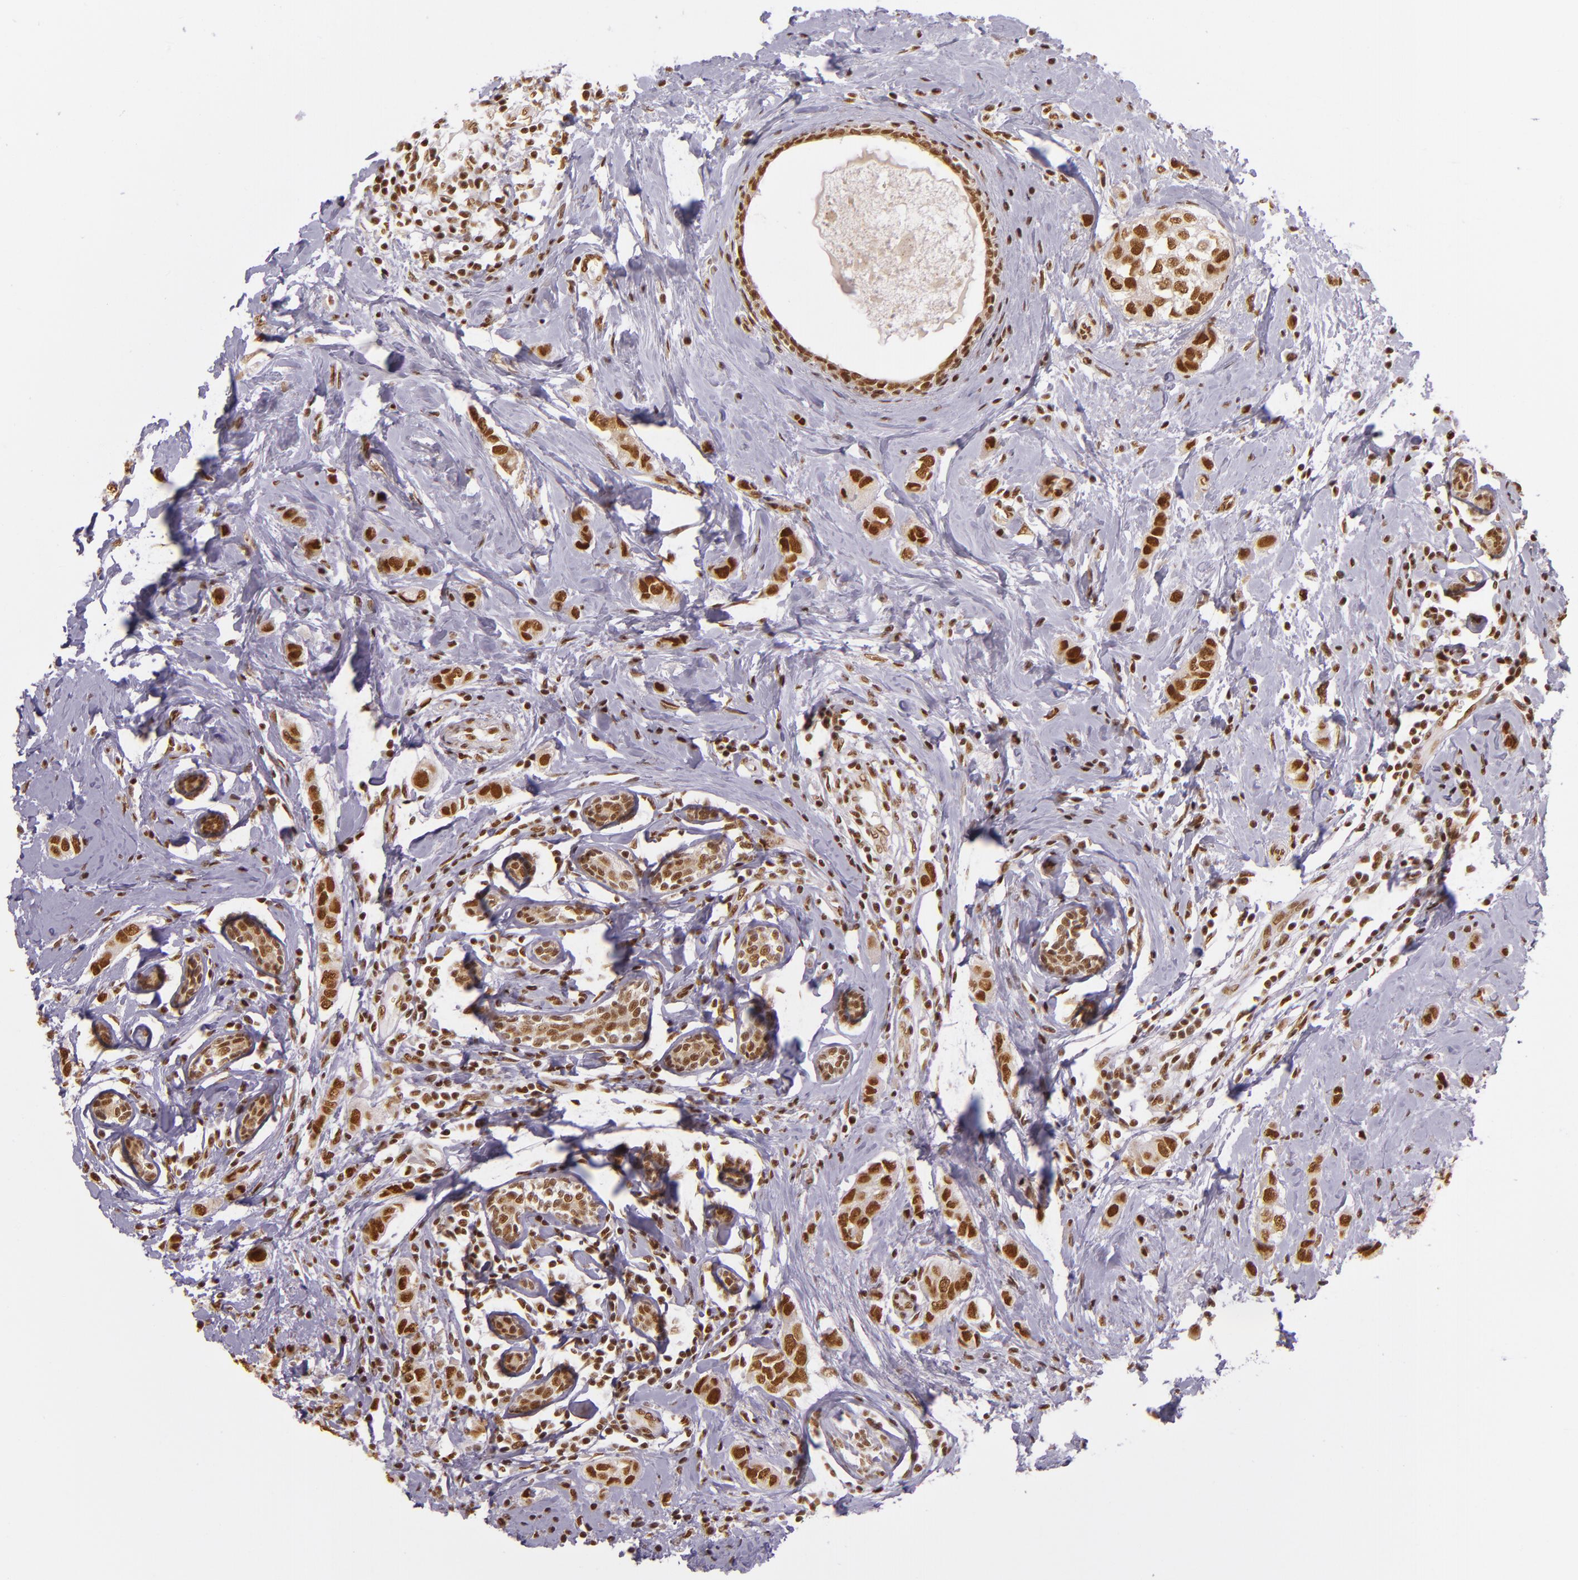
{"staining": {"intensity": "moderate", "quantity": ">75%", "location": "nuclear"}, "tissue": "breast cancer", "cell_type": "Tumor cells", "image_type": "cancer", "snomed": [{"axis": "morphology", "description": "Normal tissue, NOS"}, {"axis": "morphology", "description": "Duct carcinoma"}, {"axis": "topography", "description": "Breast"}], "caption": "The micrograph demonstrates a brown stain indicating the presence of a protein in the nuclear of tumor cells in breast infiltrating ductal carcinoma.", "gene": "USF1", "patient": {"sex": "female", "age": 50}}